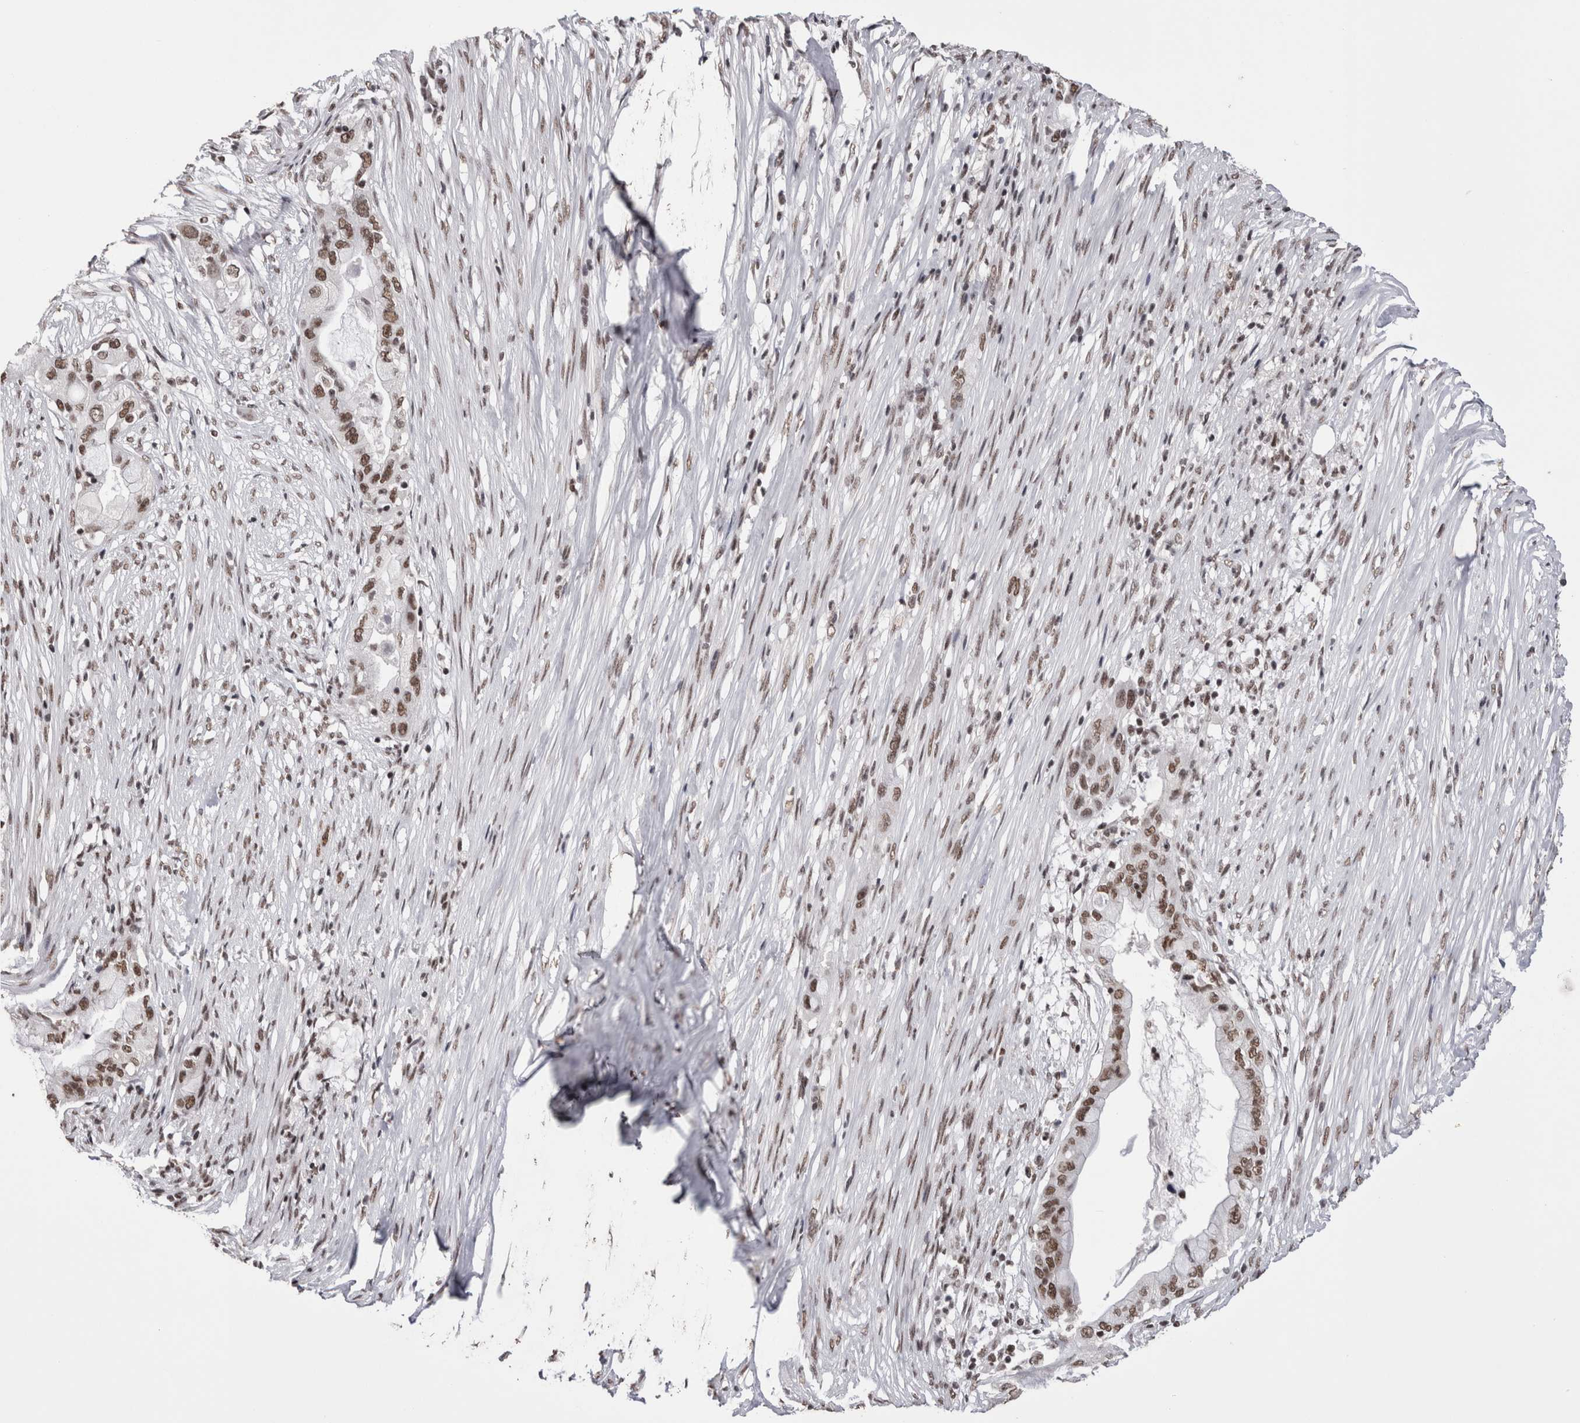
{"staining": {"intensity": "moderate", "quantity": ">75%", "location": "nuclear"}, "tissue": "pancreatic cancer", "cell_type": "Tumor cells", "image_type": "cancer", "snomed": [{"axis": "morphology", "description": "Adenocarcinoma, NOS"}, {"axis": "topography", "description": "Pancreas"}], "caption": "Approximately >75% of tumor cells in pancreatic cancer demonstrate moderate nuclear protein staining as visualized by brown immunohistochemical staining.", "gene": "SMC1A", "patient": {"sex": "male", "age": 53}}